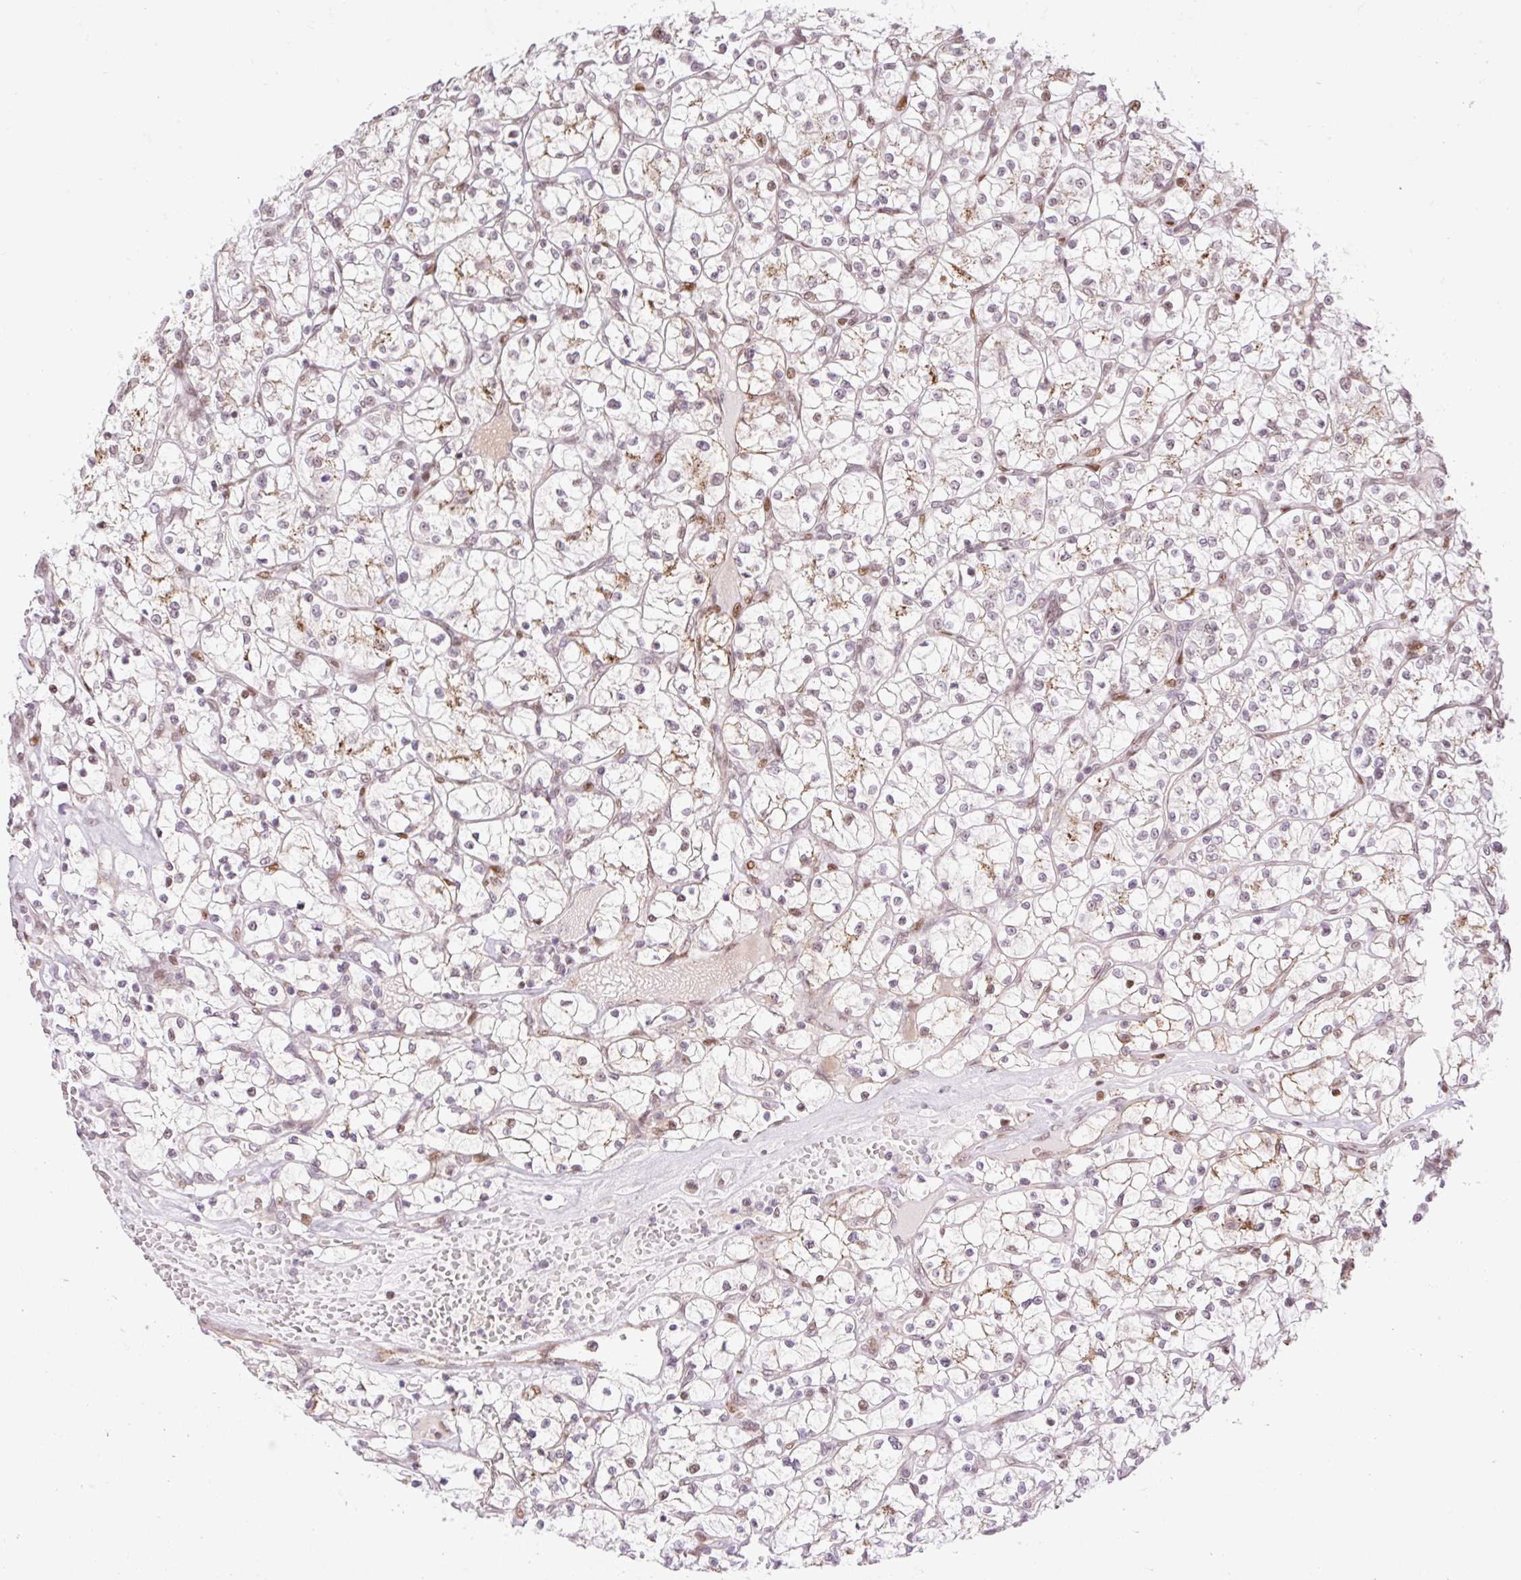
{"staining": {"intensity": "negative", "quantity": "none", "location": "none"}, "tissue": "renal cancer", "cell_type": "Tumor cells", "image_type": "cancer", "snomed": [{"axis": "morphology", "description": "Adenocarcinoma, NOS"}, {"axis": "topography", "description": "Kidney"}], "caption": "Tumor cells show no significant protein staining in renal cancer (adenocarcinoma). (DAB immunohistochemistry visualized using brightfield microscopy, high magnification).", "gene": "RIPPLY3", "patient": {"sex": "female", "age": 64}}